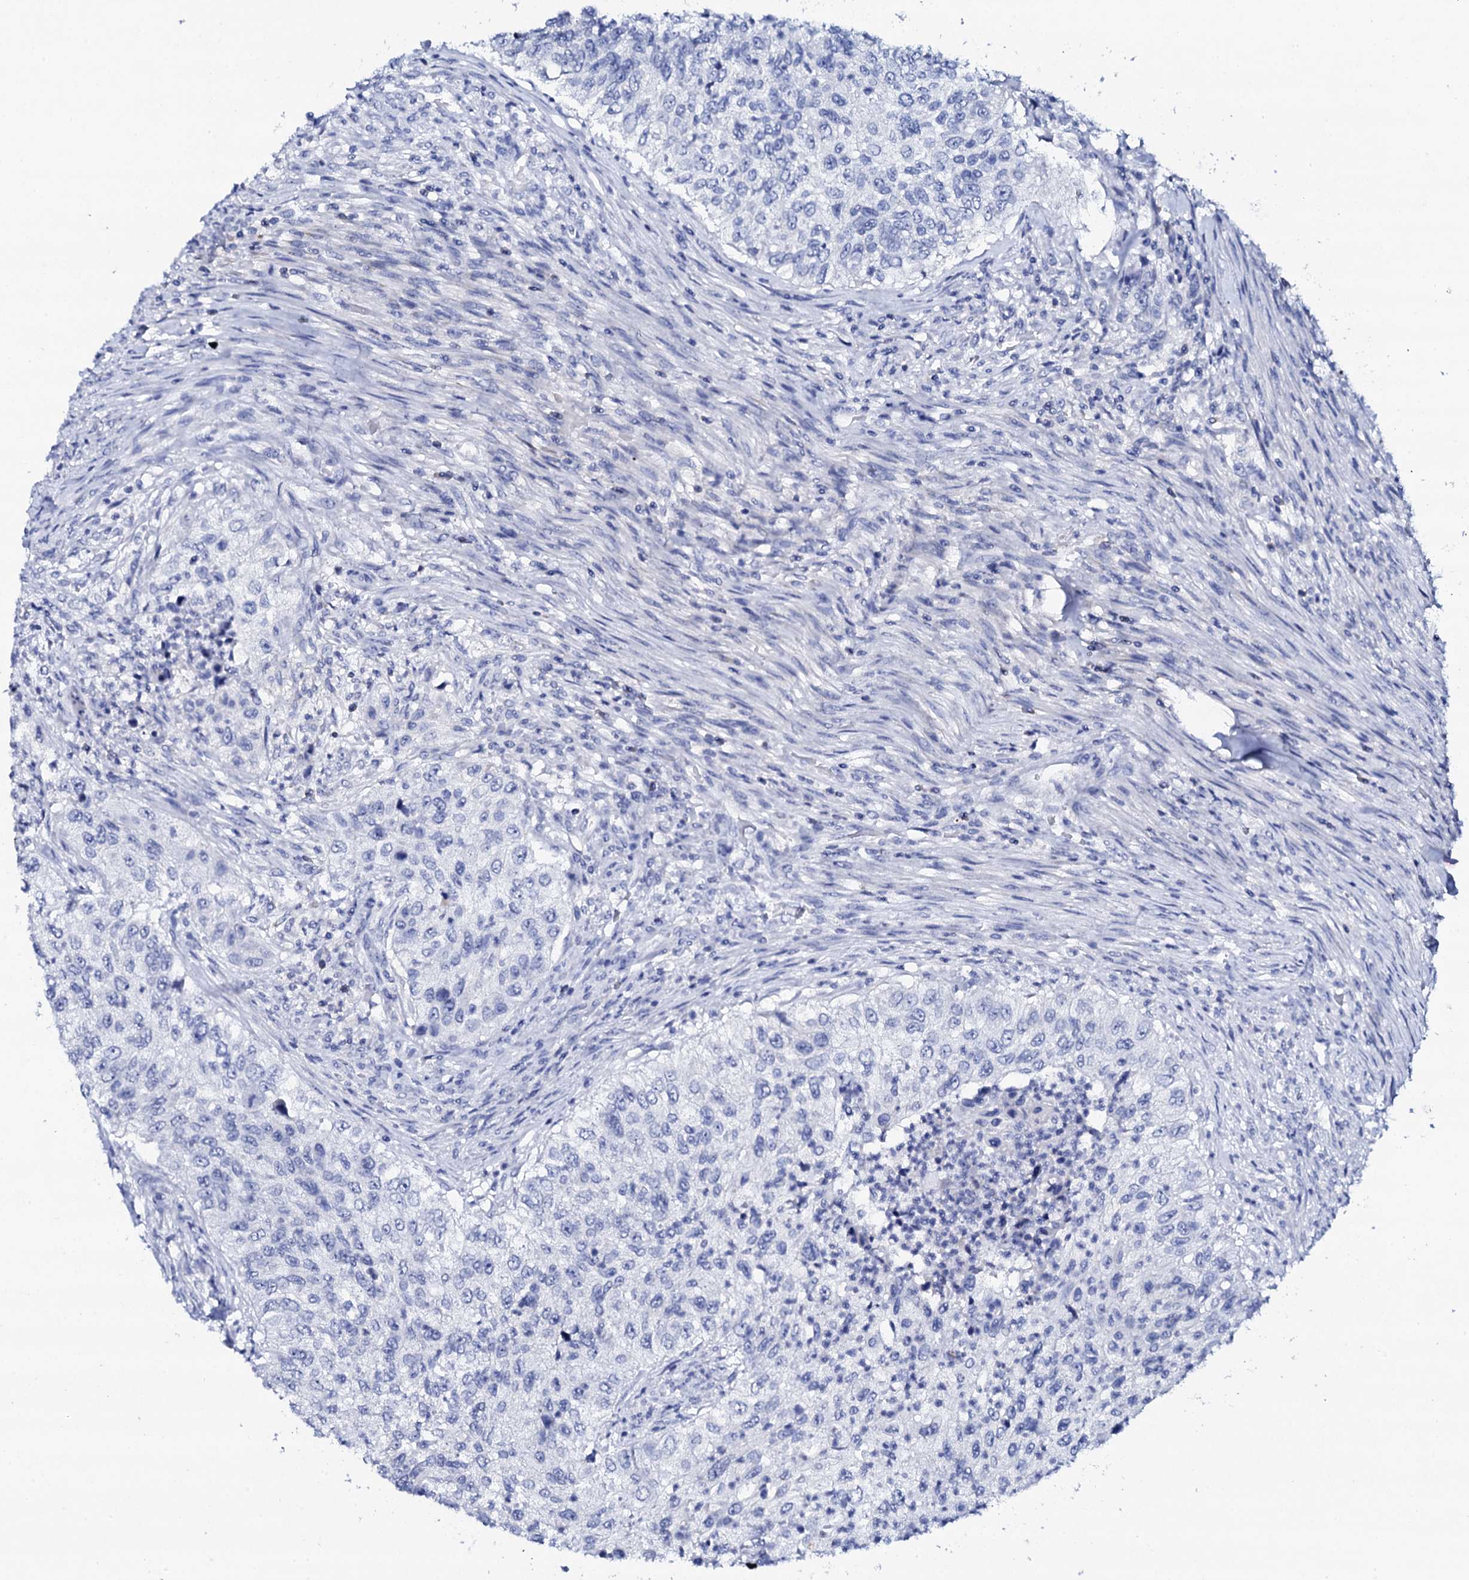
{"staining": {"intensity": "negative", "quantity": "none", "location": "none"}, "tissue": "urothelial cancer", "cell_type": "Tumor cells", "image_type": "cancer", "snomed": [{"axis": "morphology", "description": "Urothelial carcinoma, High grade"}, {"axis": "topography", "description": "Urinary bladder"}], "caption": "This is an immunohistochemistry (IHC) histopathology image of human urothelial carcinoma (high-grade). There is no positivity in tumor cells.", "gene": "FBXL16", "patient": {"sex": "female", "age": 60}}